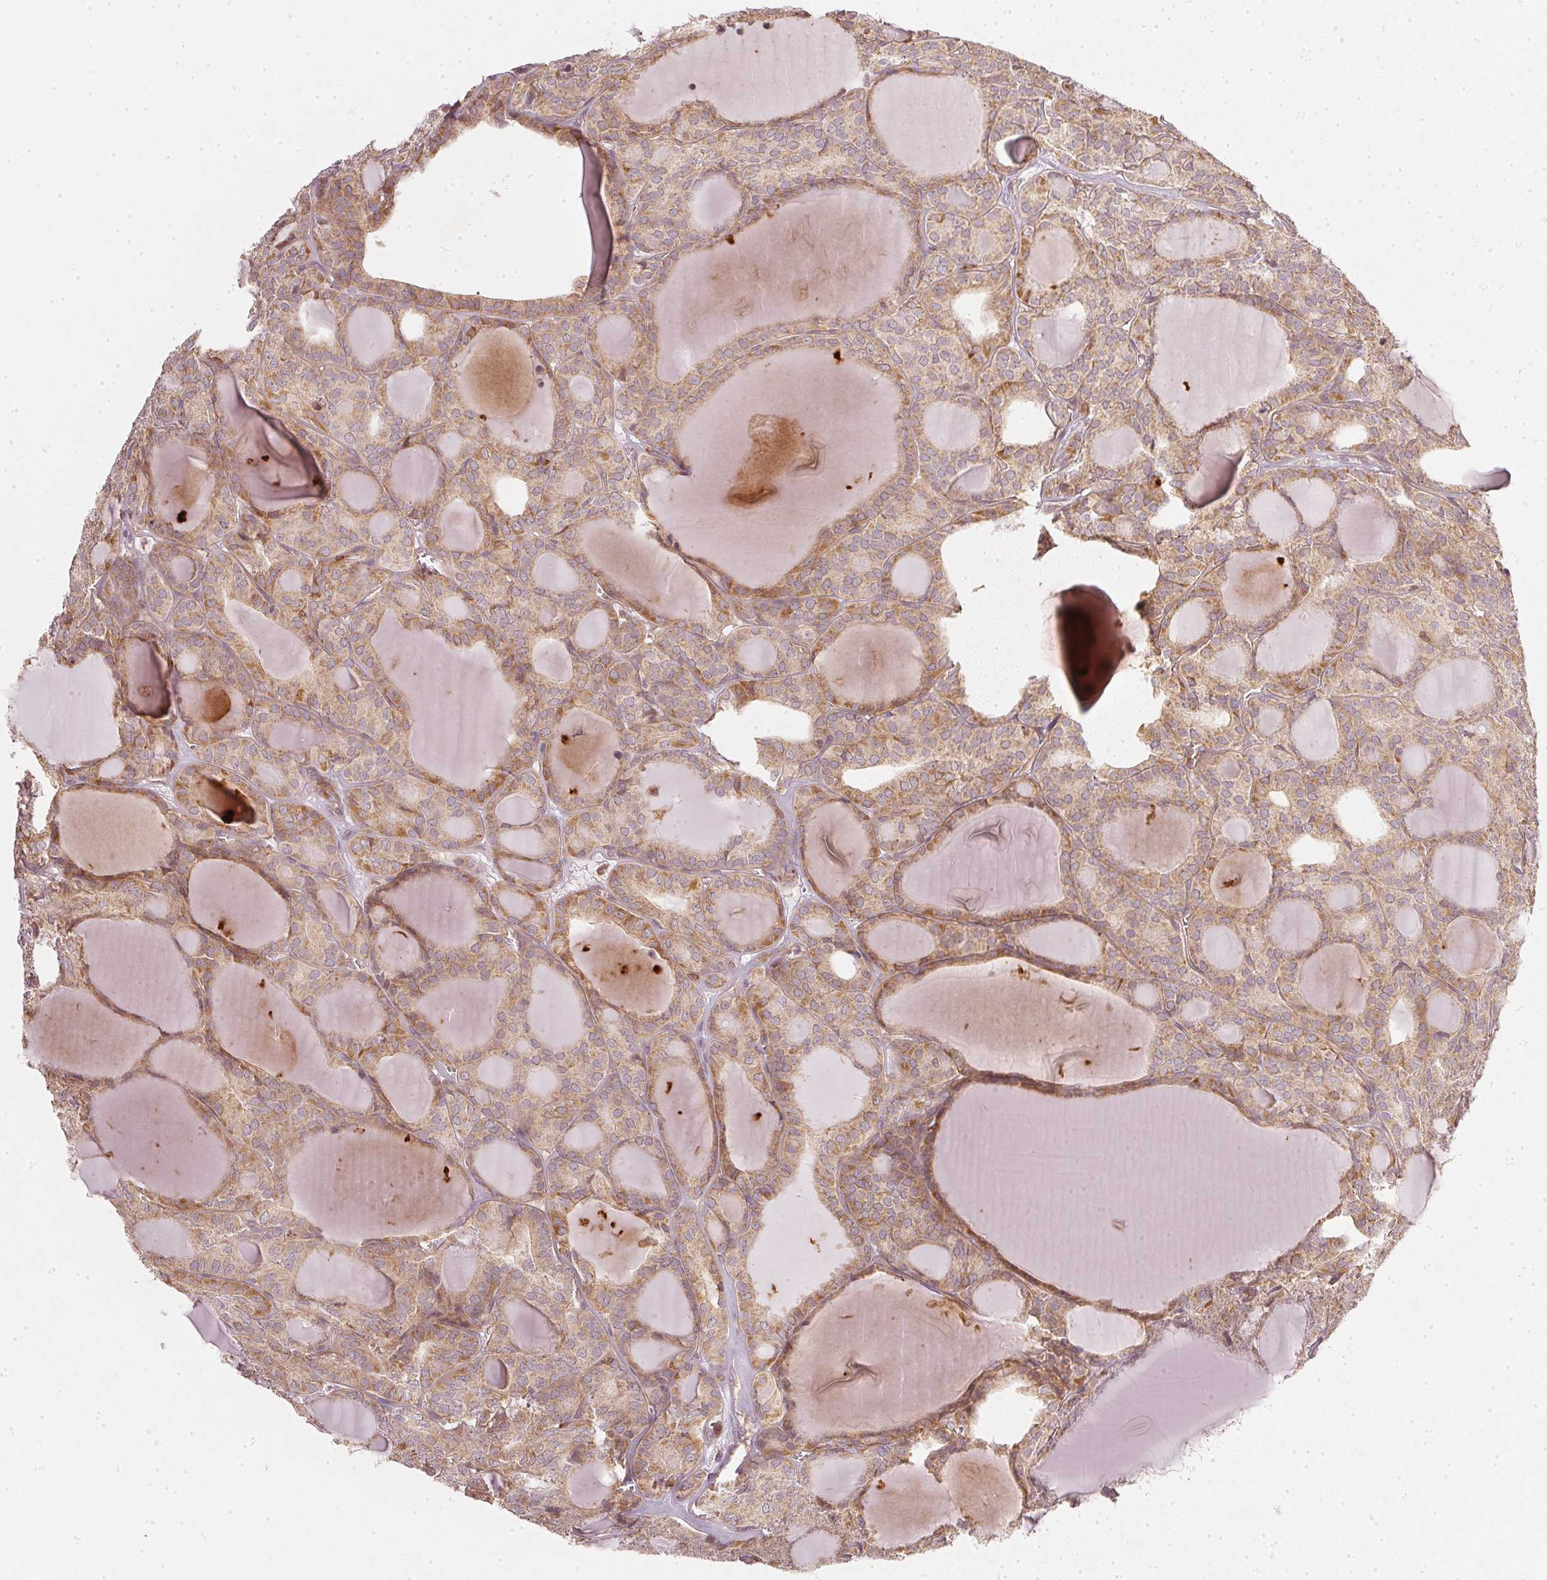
{"staining": {"intensity": "weak", "quantity": ">75%", "location": "cytoplasmic/membranous"}, "tissue": "thyroid cancer", "cell_type": "Tumor cells", "image_type": "cancer", "snomed": [{"axis": "morphology", "description": "Follicular adenoma carcinoma, NOS"}, {"axis": "topography", "description": "Thyroid gland"}], "caption": "Immunohistochemistry (IHC) of human thyroid follicular adenoma carcinoma demonstrates low levels of weak cytoplasmic/membranous expression in about >75% of tumor cells. Nuclei are stained in blue.", "gene": "NADK2", "patient": {"sex": "male", "age": 74}}